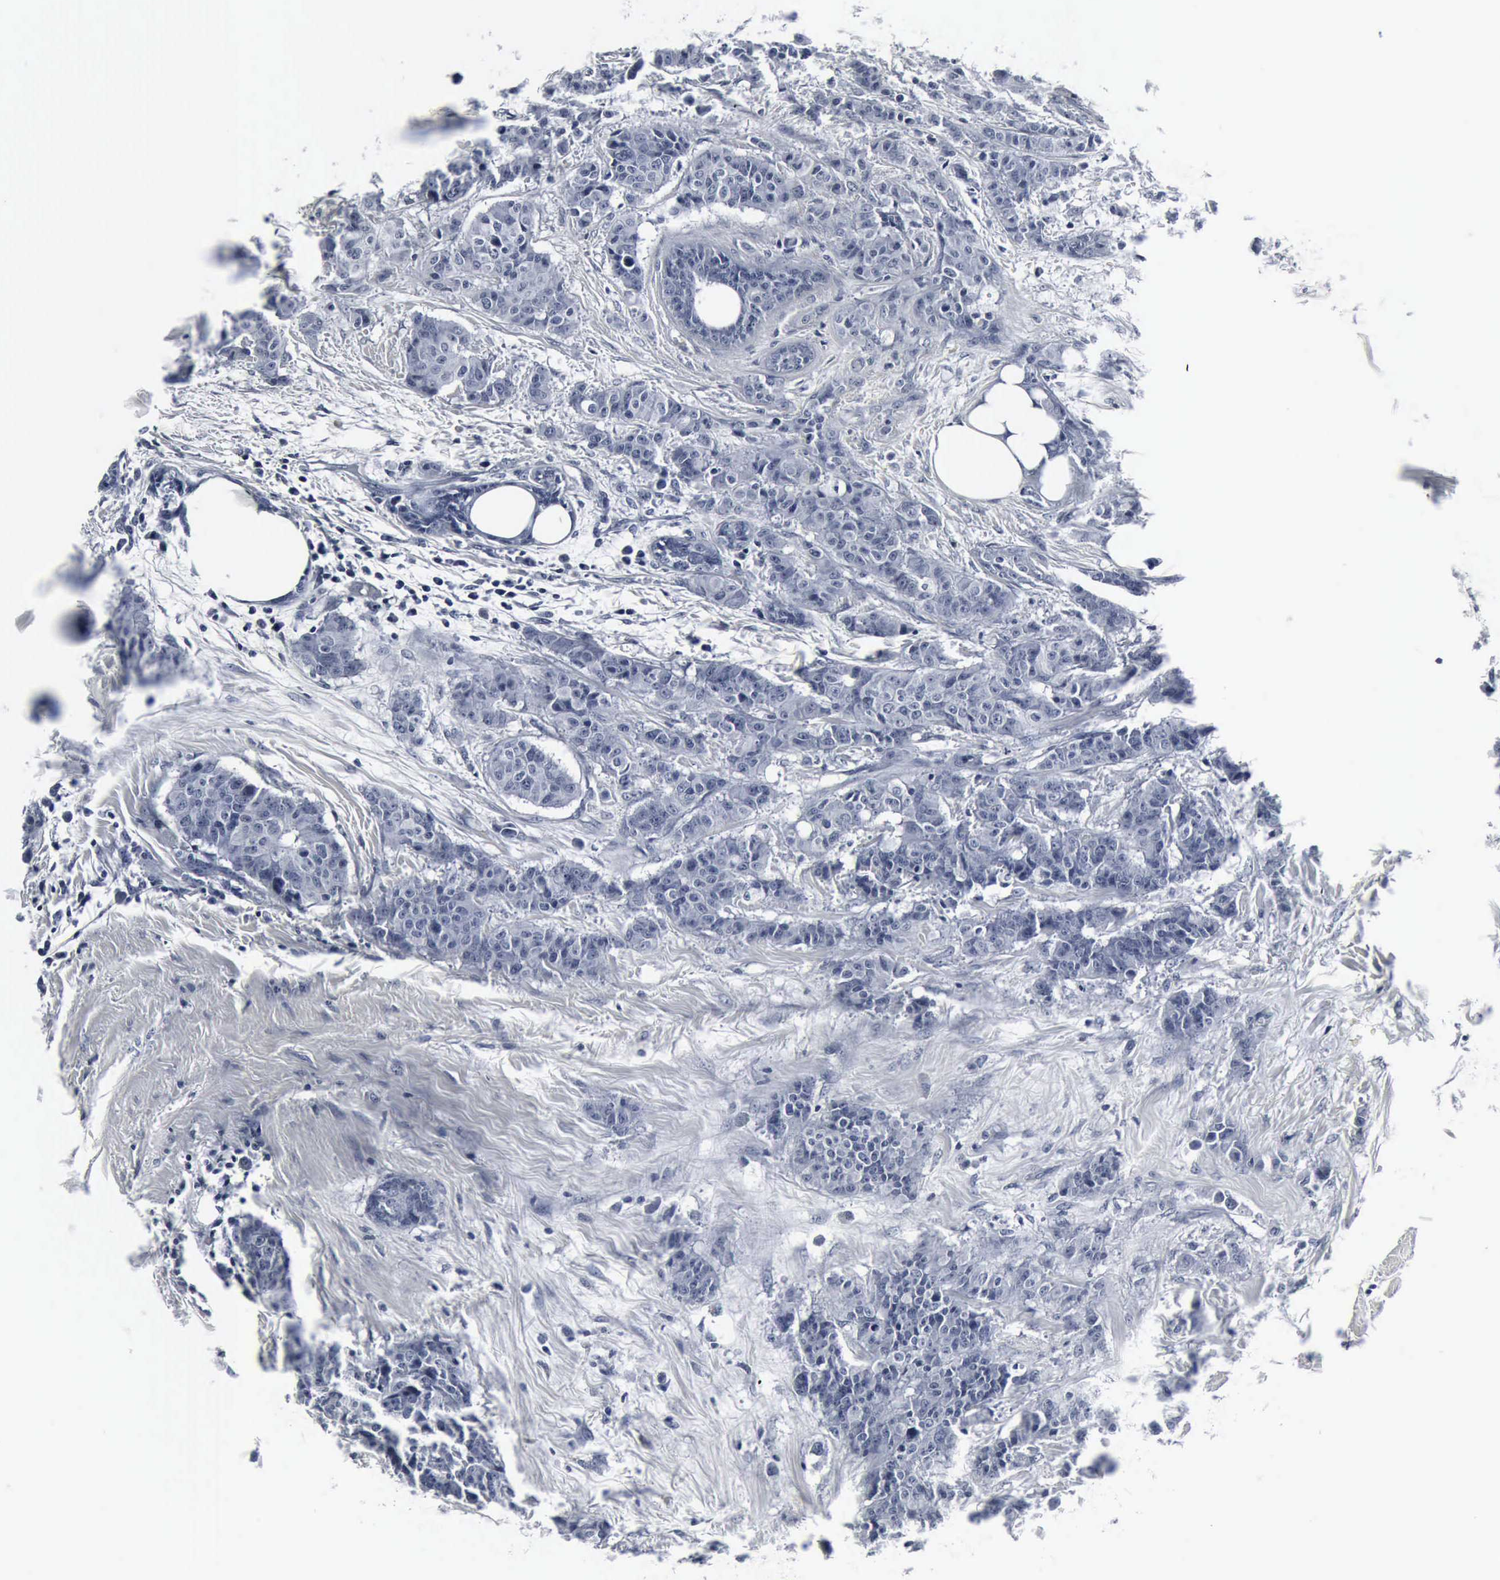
{"staining": {"intensity": "negative", "quantity": "none", "location": "none"}, "tissue": "breast cancer", "cell_type": "Tumor cells", "image_type": "cancer", "snomed": [{"axis": "morphology", "description": "Duct carcinoma"}, {"axis": "topography", "description": "Breast"}], "caption": "Tumor cells show no significant protein staining in breast cancer (infiltrating ductal carcinoma). (DAB immunohistochemistry with hematoxylin counter stain).", "gene": "SNAP25", "patient": {"sex": "female", "age": 40}}